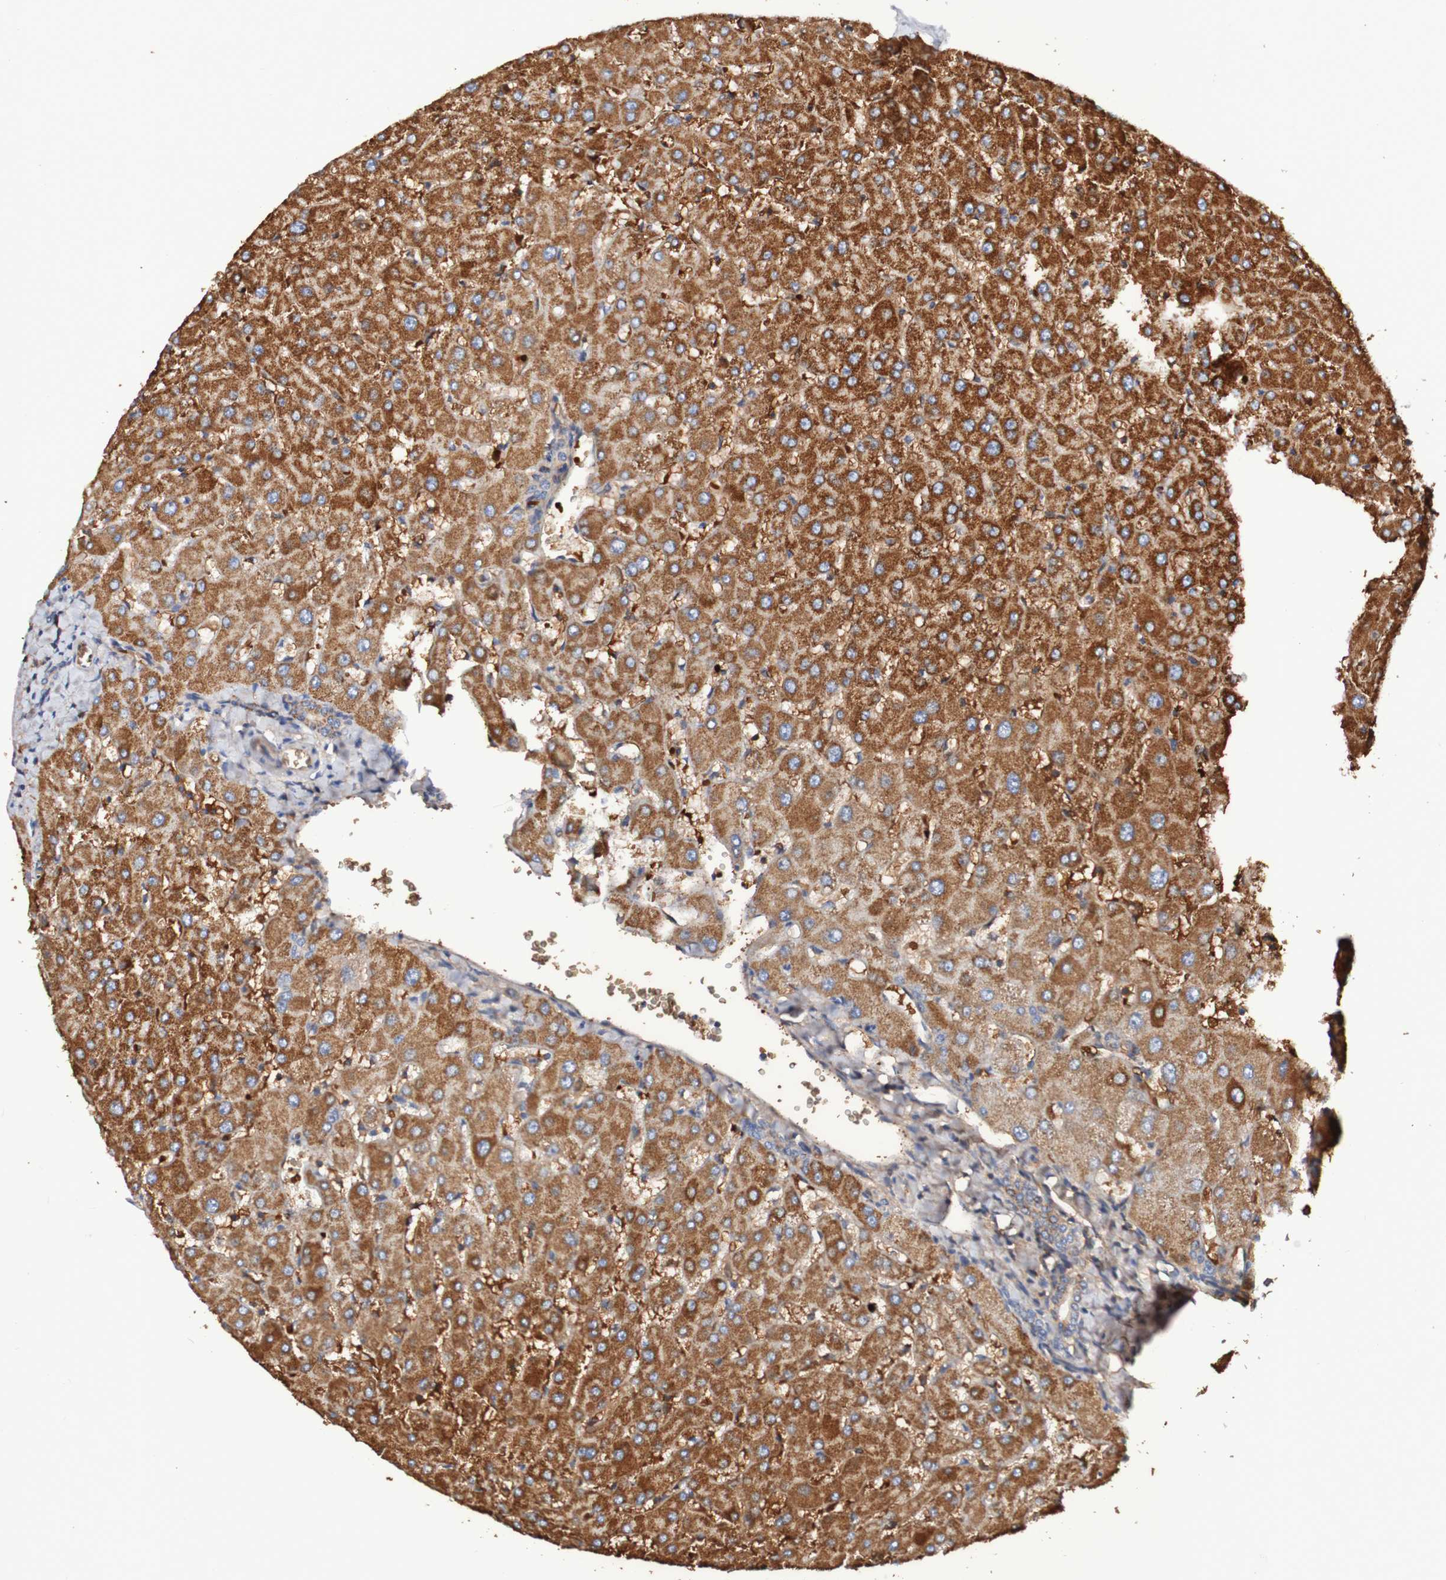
{"staining": {"intensity": "moderate", "quantity": ">75%", "location": "cytoplasmic/membranous"}, "tissue": "liver", "cell_type": "Cholangiocytes", "image_type": "normal", "snomed": [{"axis": "morphology", "description": "Normal tissue, NOS"}, {"axis": "topography", "description": "Liver"}], "caption": "The micrograph shows immunohistochemical staining of normal liver. There is moderate cytoplasmic/membranous staining is present in approximately >75% of cholangiocytes. (DAB (3,3'-diaminobenzidine) IHC with brightfield microscopy, high magnification).", "gene": "WNT4", "patient": {"sex": "female", "age": 63}}